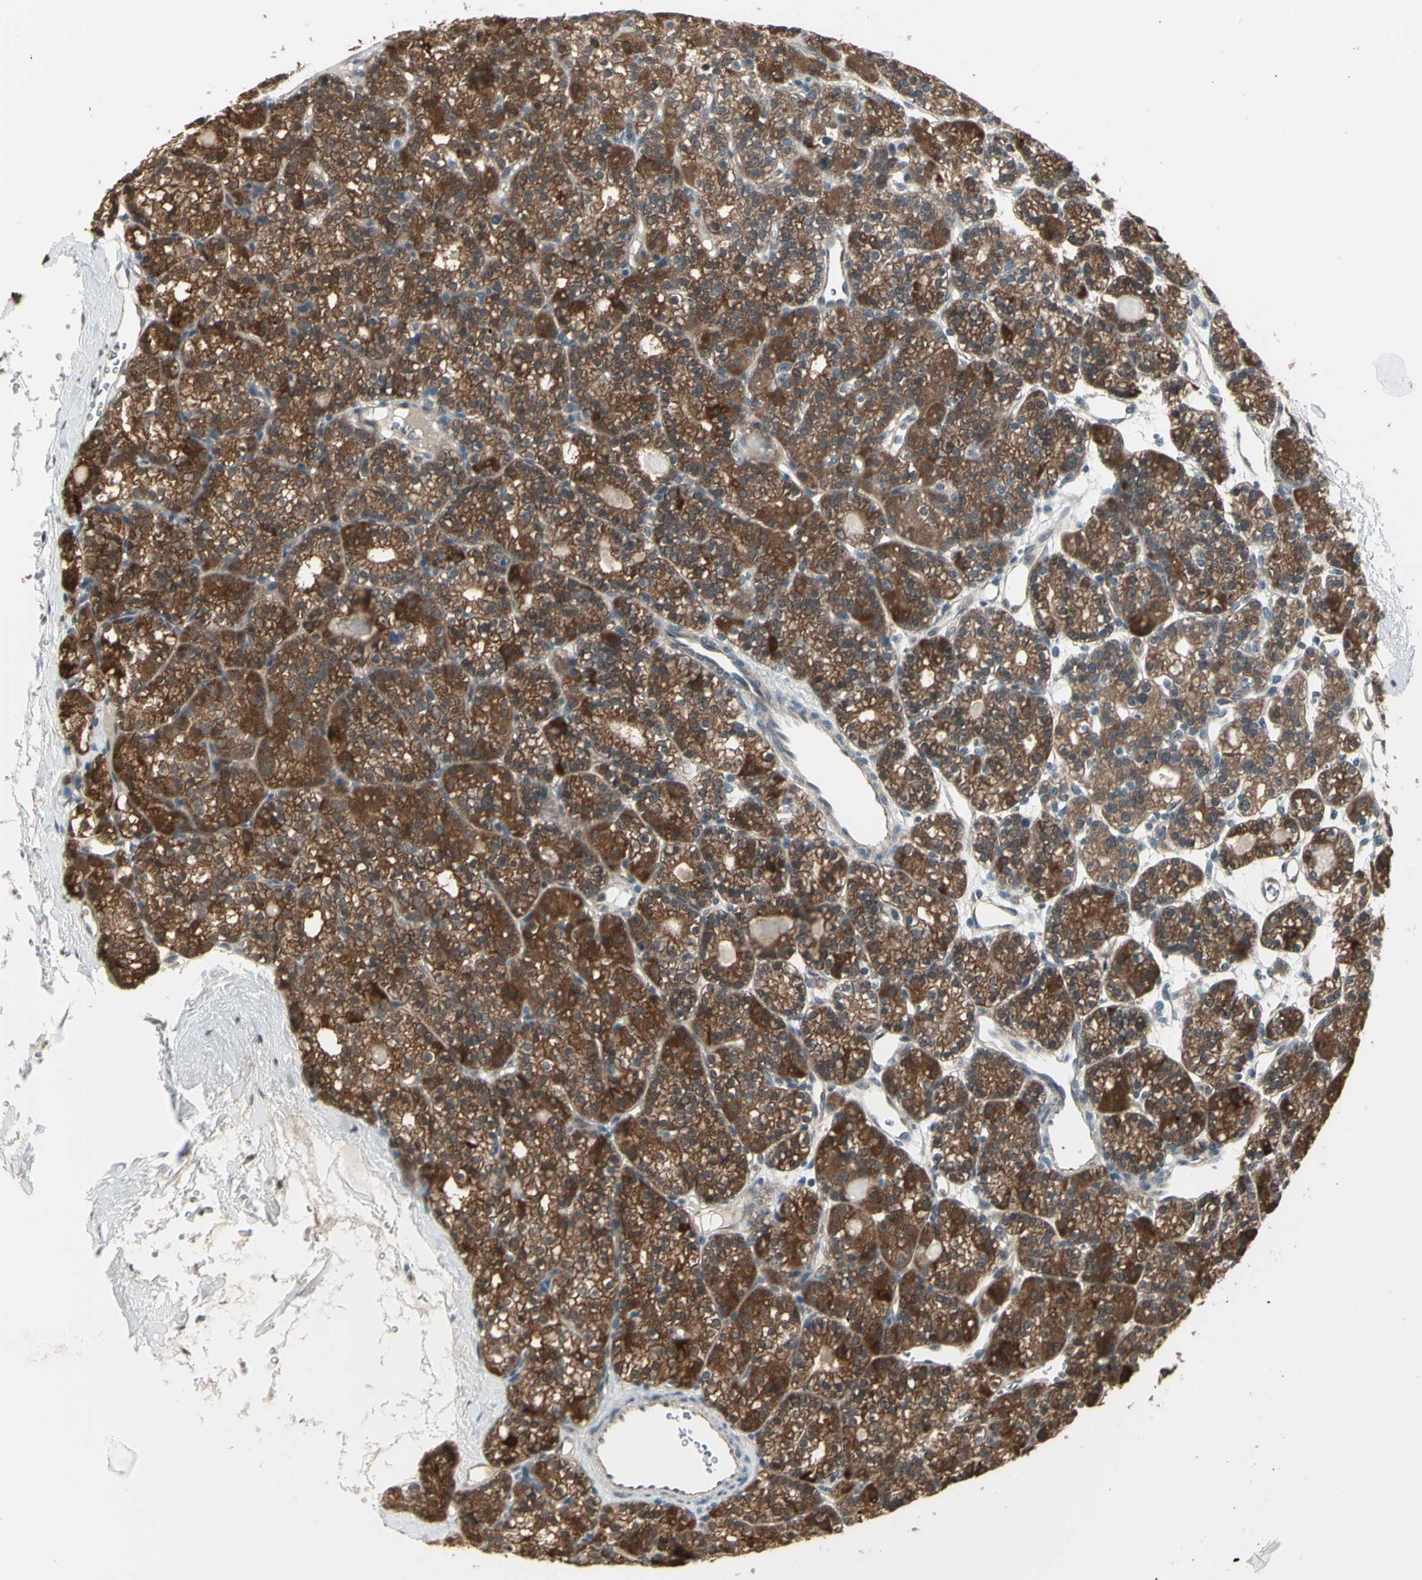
{"staining": {"intensity": "strong", "quantity": ">75%", "location": "cytoplasmic/membranous"}, "tissue": "parathyroid gland", "cell_type": "Glandular cells", "image_type": "normal", "snomed": [{"axis": "morphology", "description": "Normal tissue, NOS"}, {"axis": "topography", "description": "Parathyroid gland"}], "caption": "An immunohistochemistry histopathology image of benign tissue is shown. Protein staining in brown highlights strong cytoplasmic/membranous positivity in parathyroid gland within glandular cells.", "gene": "NAXD", "patient": {"sex": "female", "age": 64}}